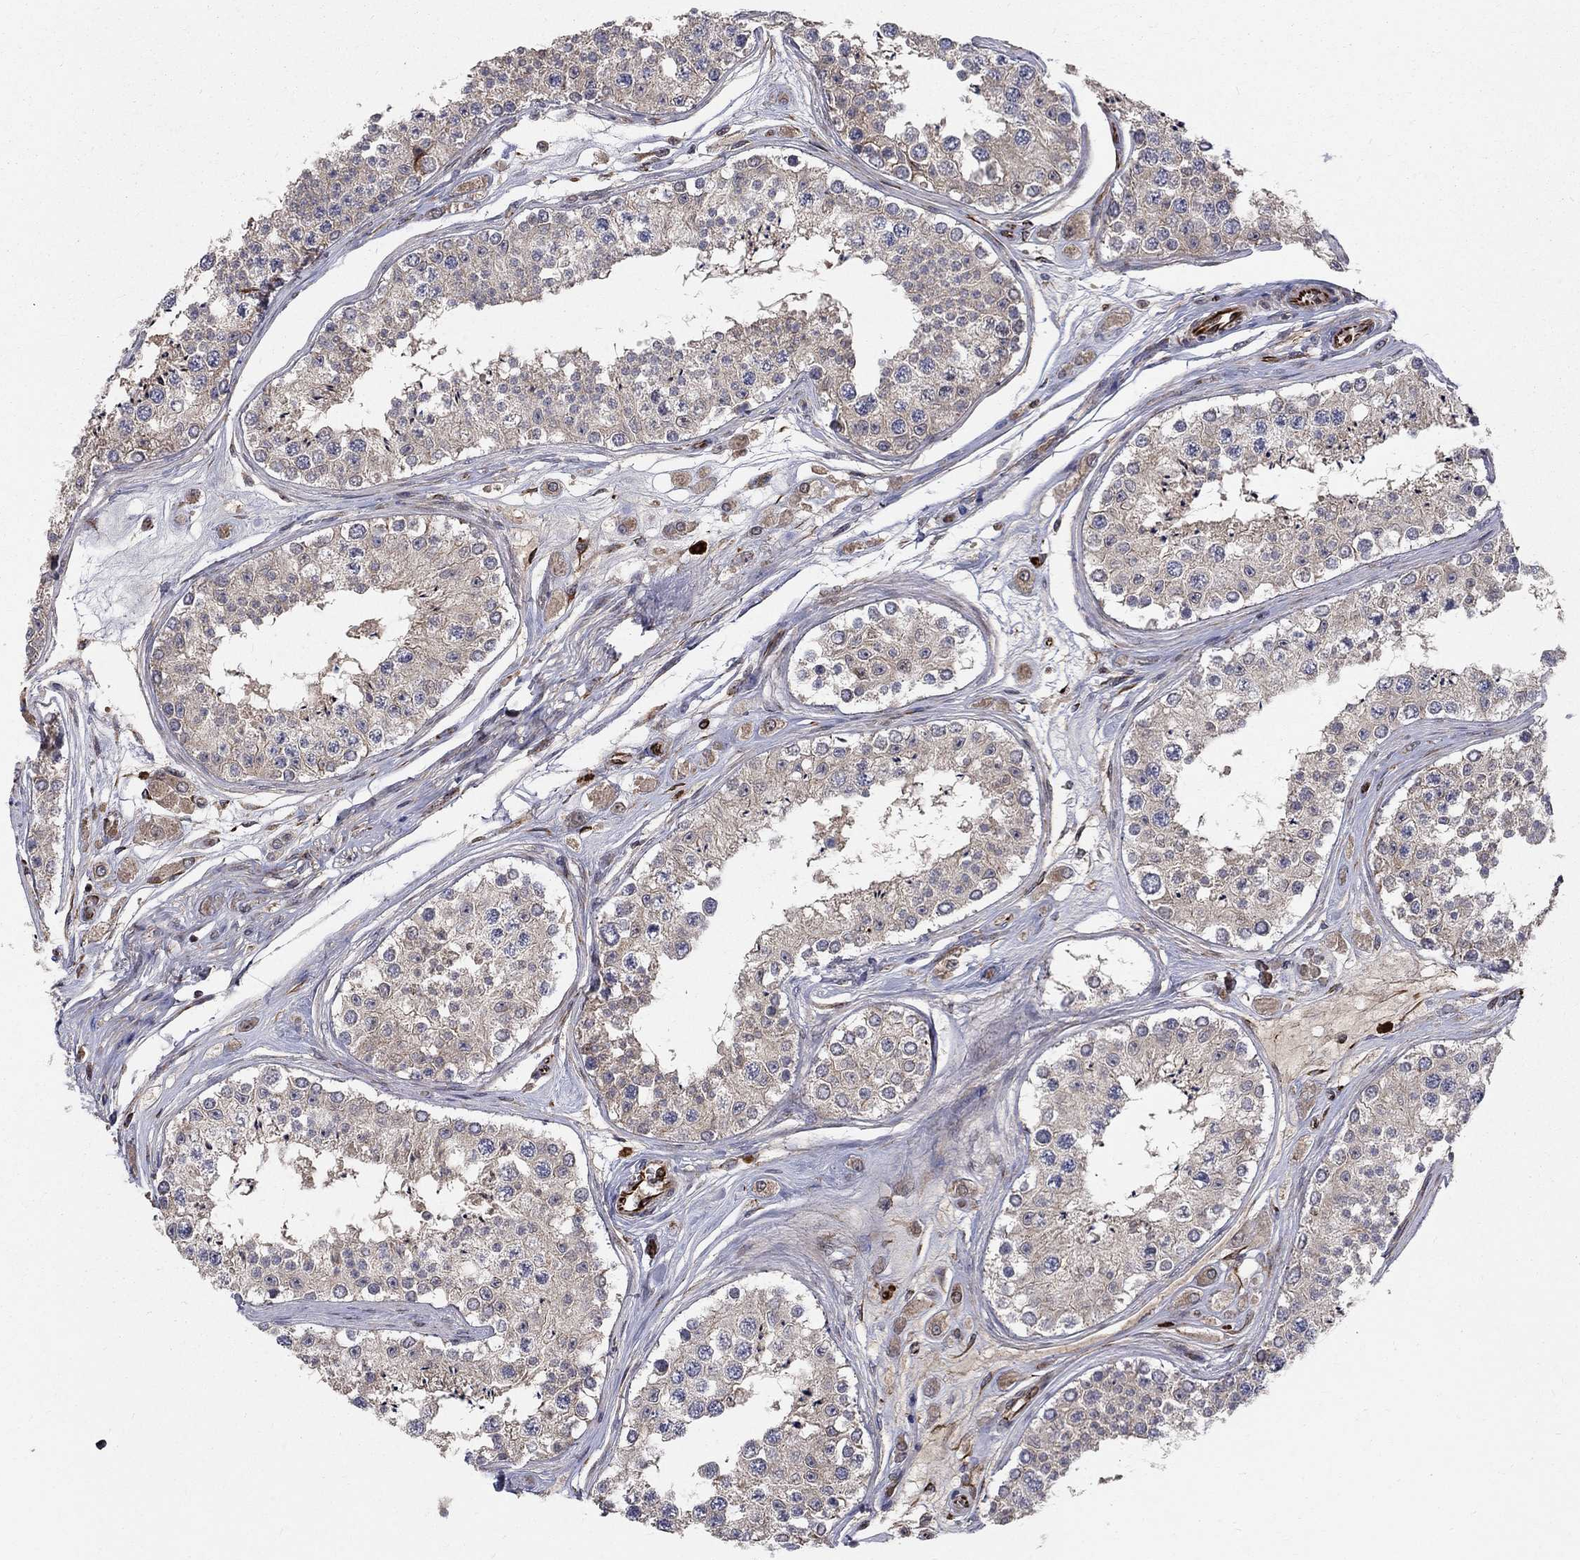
{"staining": {"intensity": "moderate", "quantity": "25%-75%", "location": "cytoplasmic/membranous"}, "tissue": "testis", "cell_type": "Cells in seminiferous ducts", "image_type": "normal", "snomed": [{"axis": "morphology", "description": "Normal tissue, NOS"}, {"axis": "topography", "description": "Testis"}], "caption": "A high-resolution image shows IHC staining of benign testis, which shows moderate cytoplasmic/membranous positivity in about 25%-75% of cells in seminiferous ducts. The staining is performed using DAB brown chromogen to label protein expression. The nuclei are counter-stained blue using hematoxylin.", "gene": "MSRA", "patient": {"sex": "male", "age": 25}}